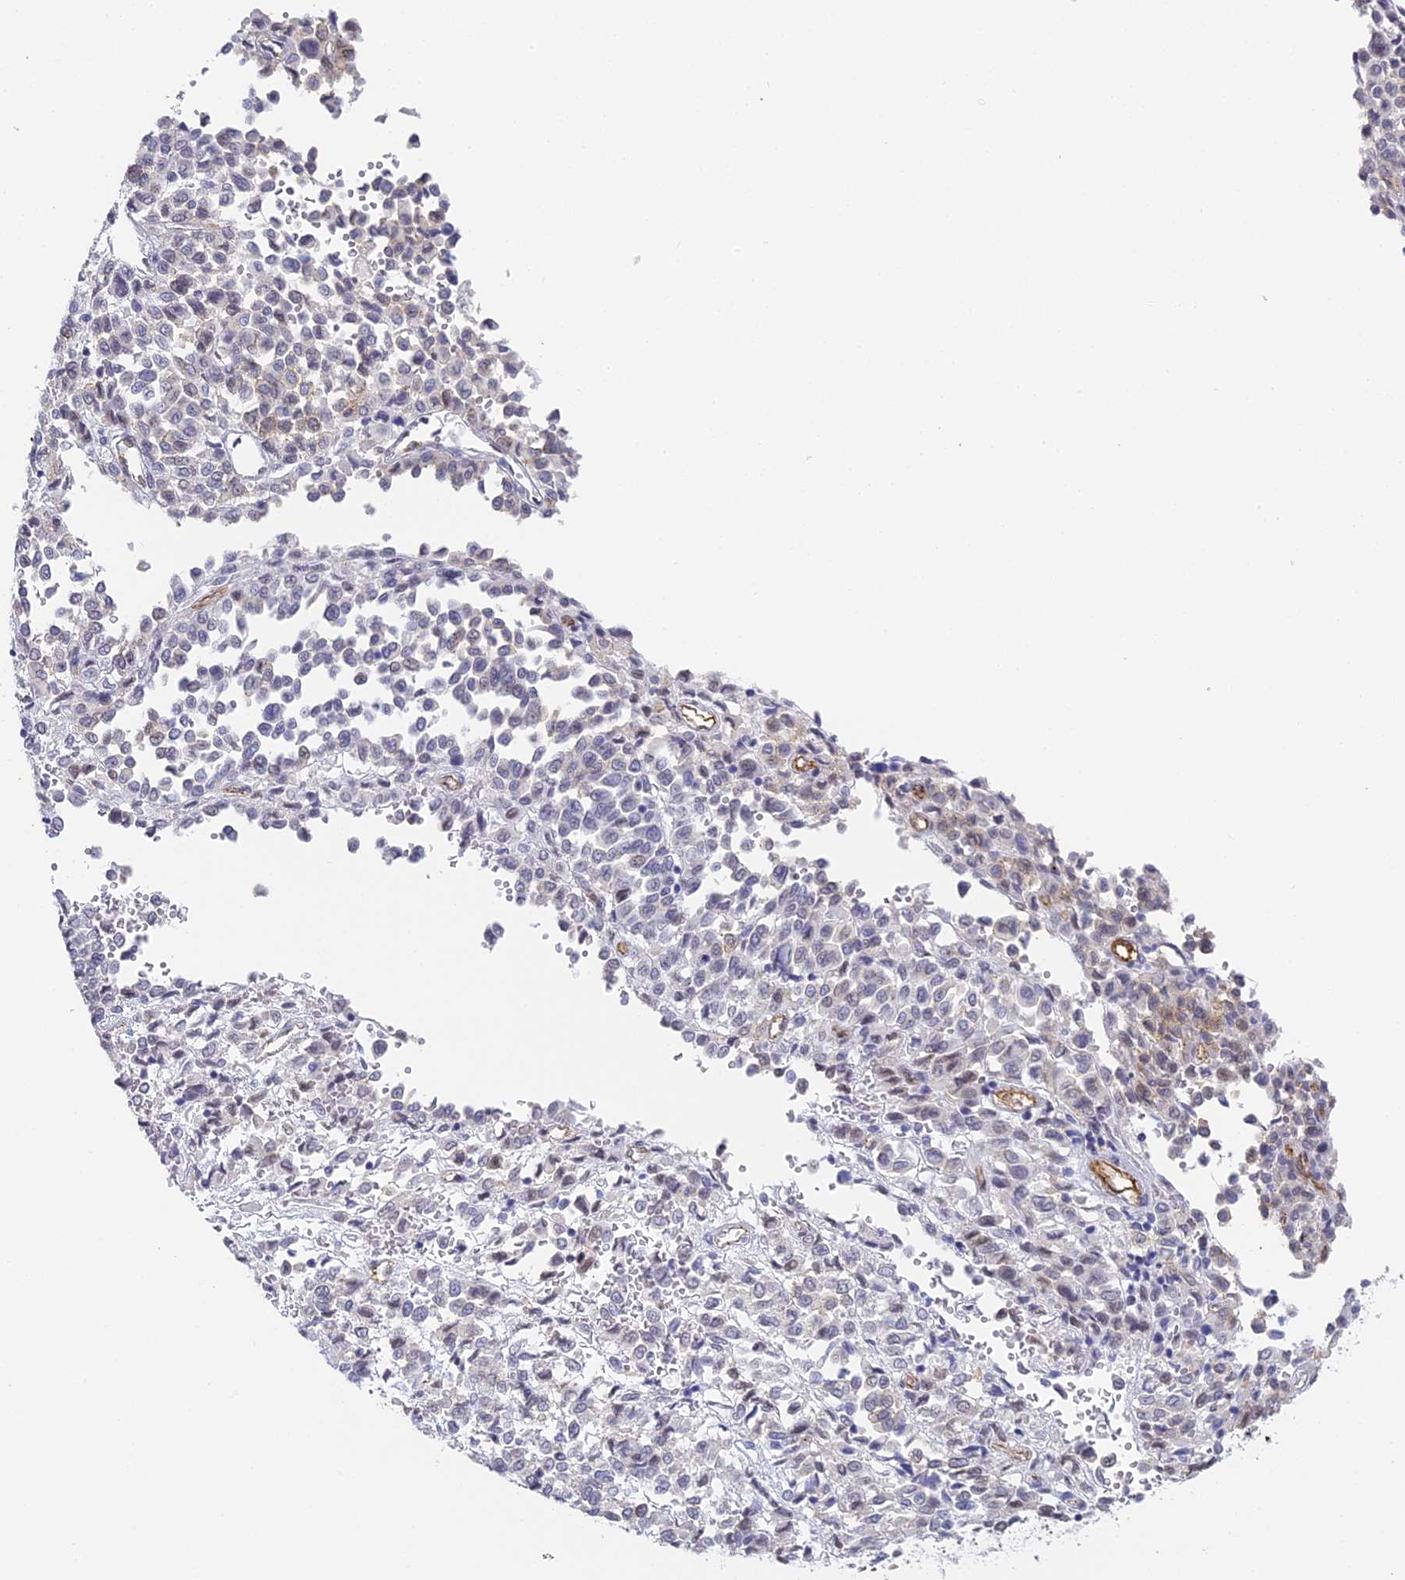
{"staining": {"intensity": "weak", "quantity": "<25%", "location": "cytoplasmic/membranous"}, "tissue": "melanoma", "cell_type": "Tumor cells", "image_type": "cancer", "snomed": [{"axis": "morphology", "description": "Malignant melanoma, Metastatic site"}, {"axis": "topography", "description": "Pancreas"}], "caption": "Immunohistochemical staining of human malignant melanoma (metastatic site) reveals no significant positivity in tumor cells.", "gene": "GJA1", "patient": {"sex": "female", "age": 30}}